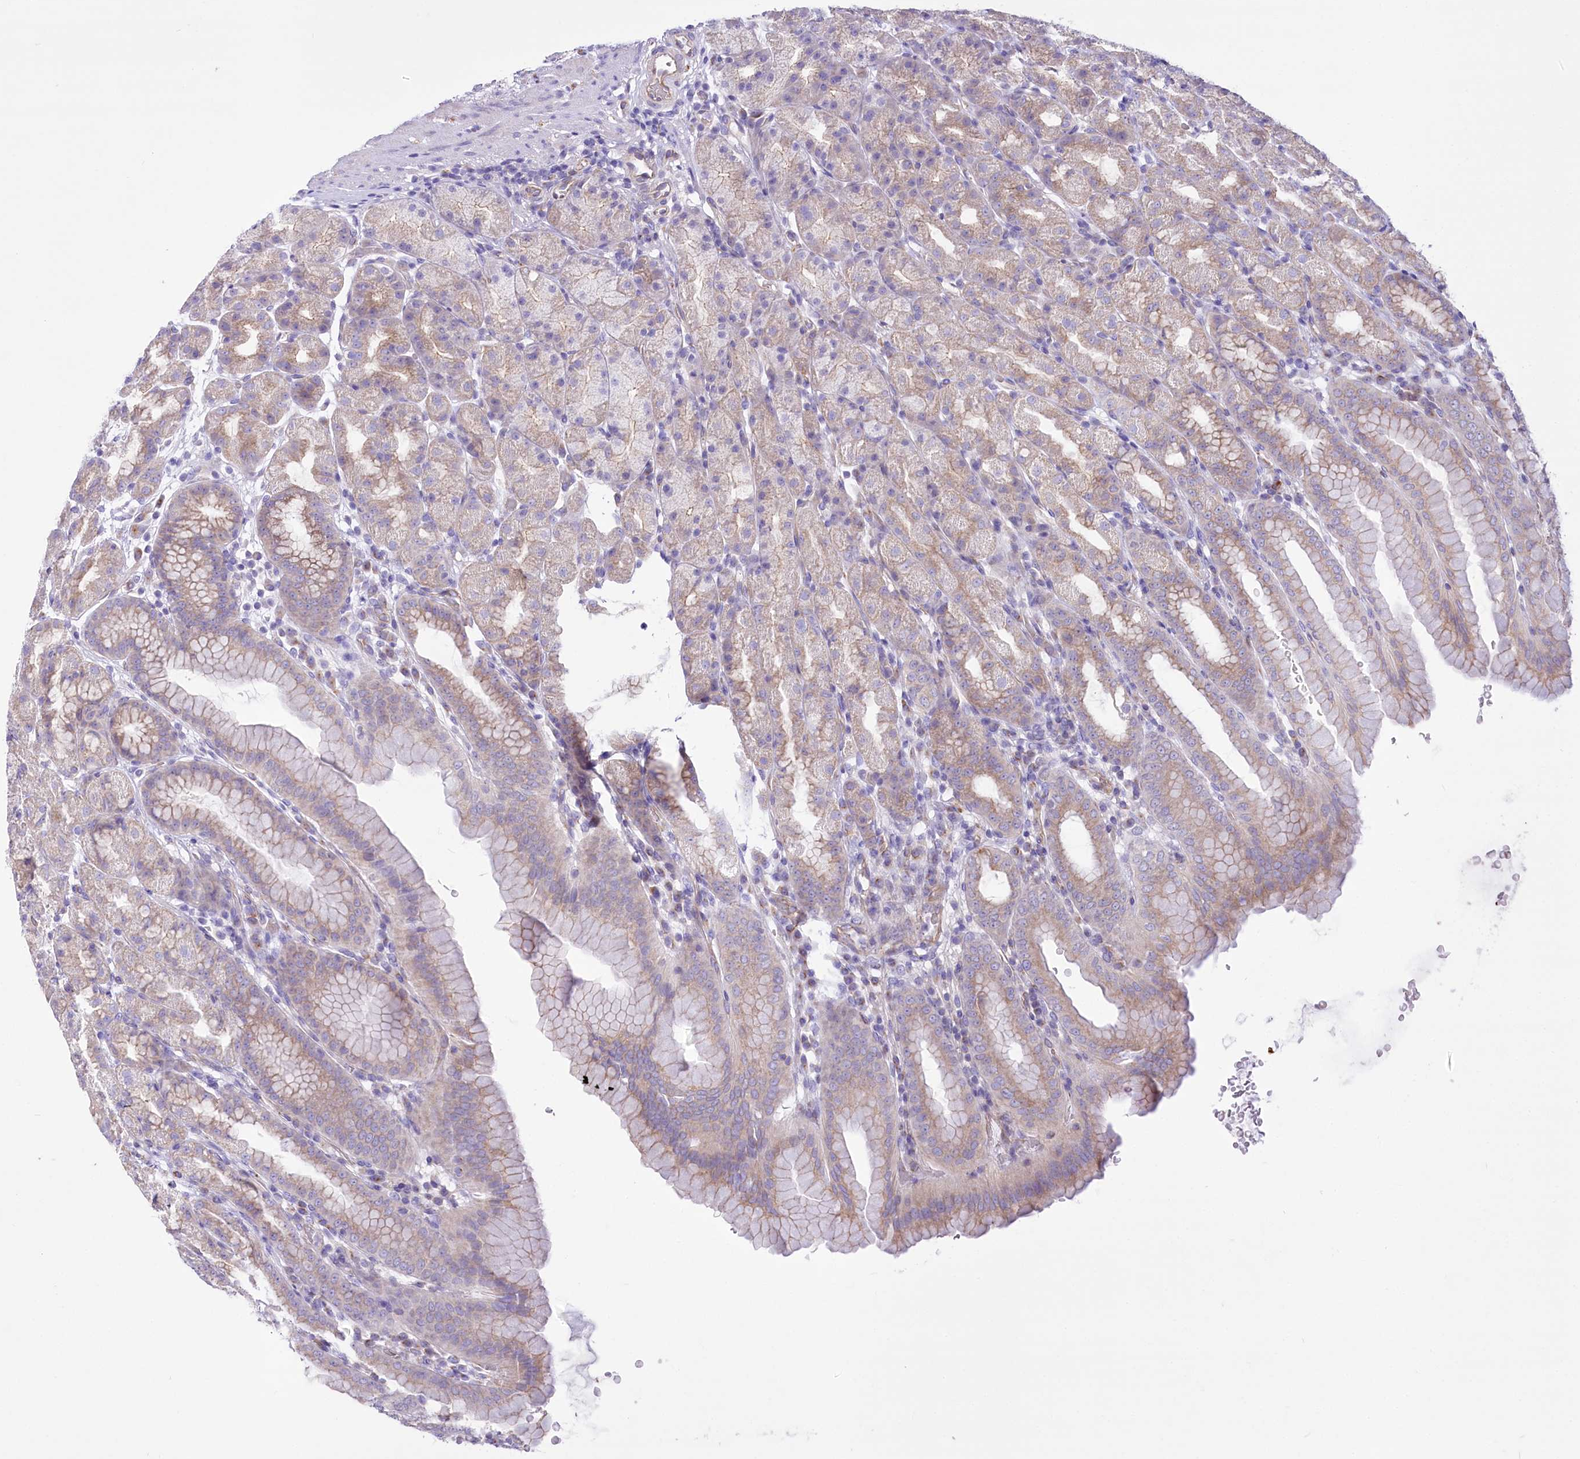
{"staining": {"intensity": "weak", "quantity": "25%-75%", "location": "cytoplasmic/membranous"}, "tissue": "stomach", "cell_type": "Glandular cells", "image_type": "normal", "snomed": [{"axis": "morphology", "description": "Normal tissue, NOS"}, {"axis": "topography", "description": "Stomach, upper"}], "caption": "Weak cytoplasmic/membranous staining is present in about 25%-75% of glandular cells in benign stomach.", "gene": "LRRC34", "patient": {"sex": "male", "age": 68}}